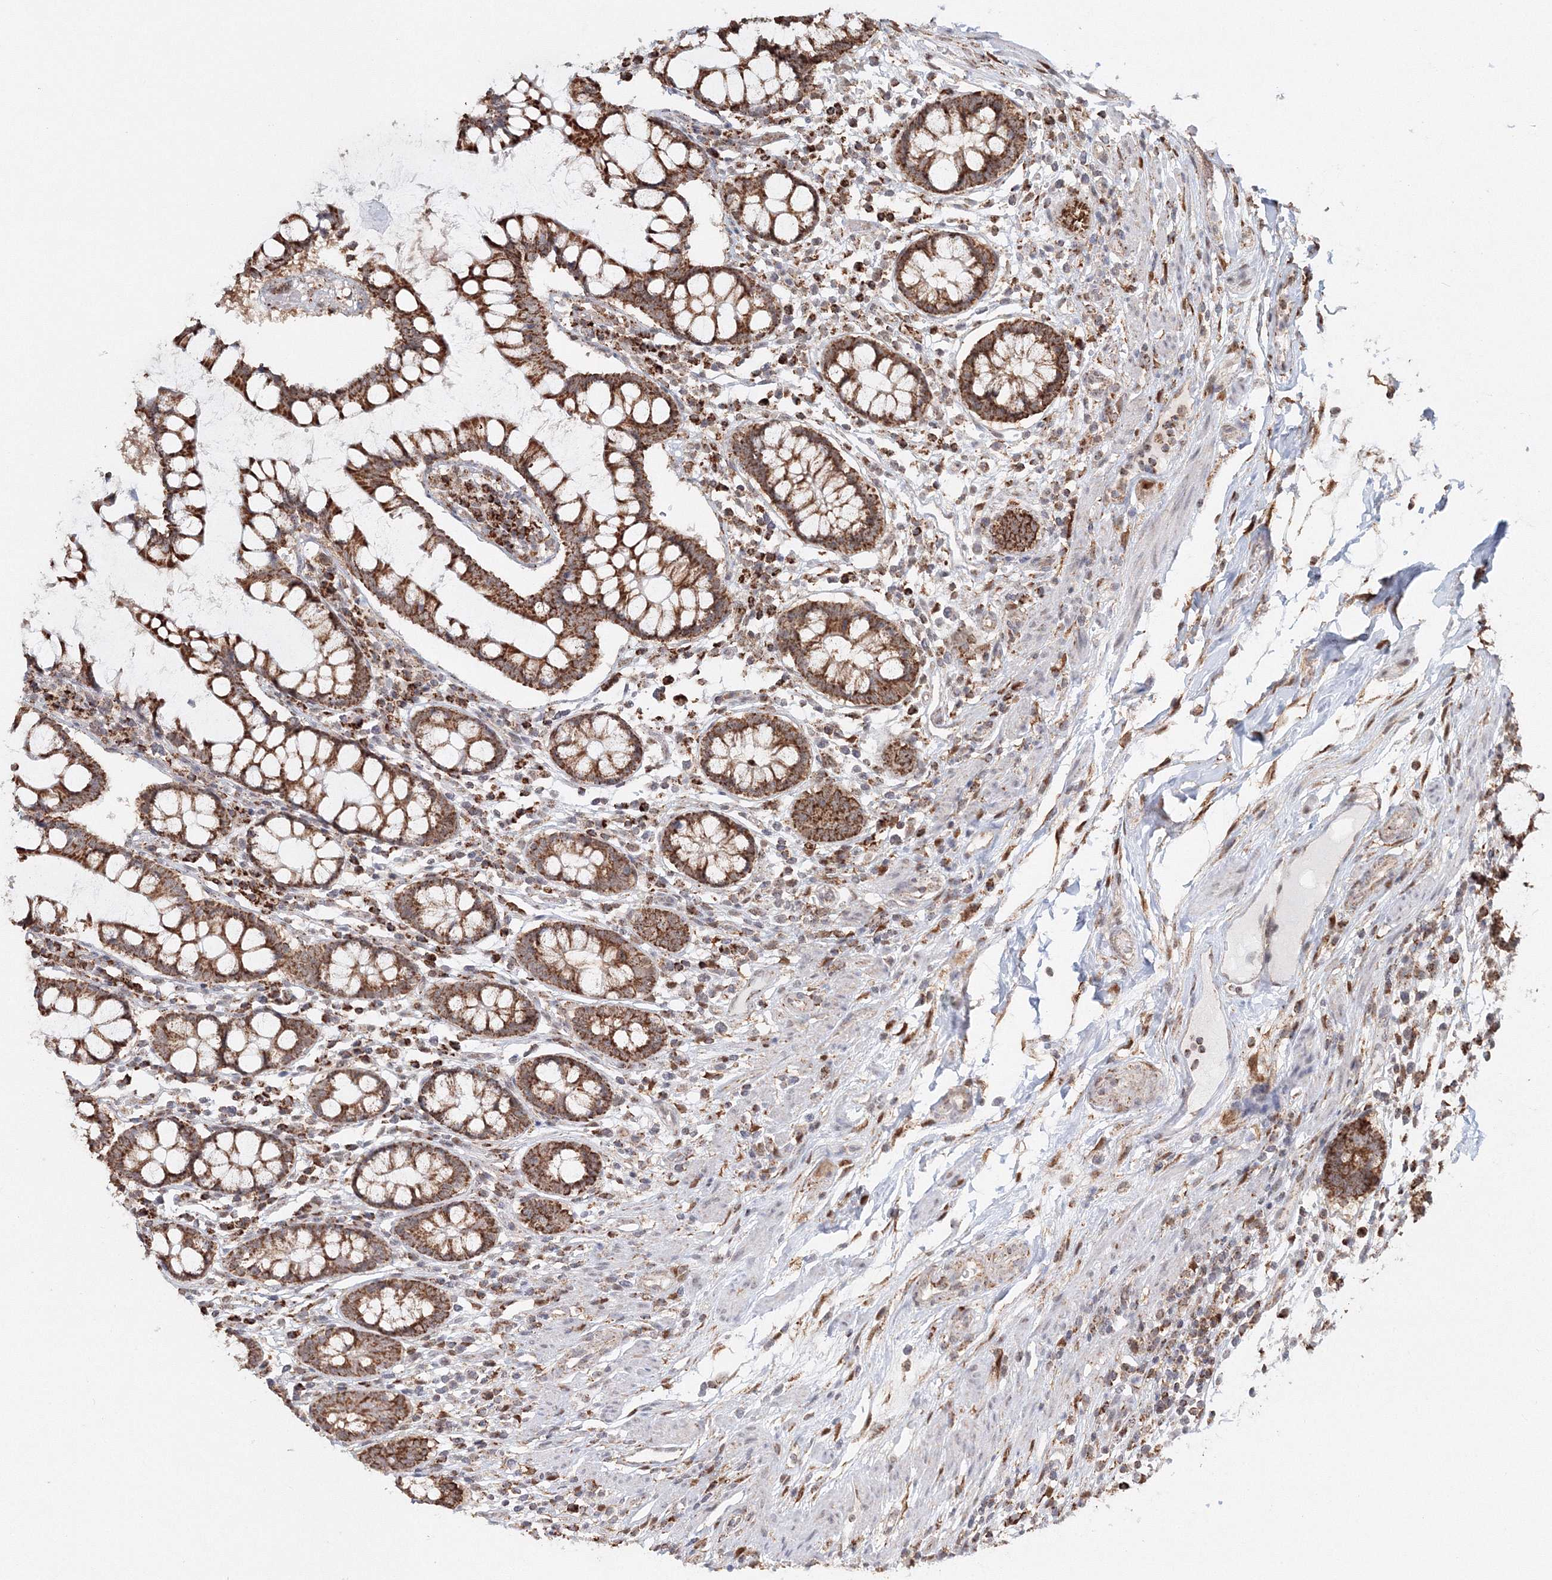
{"staining": {"intensity": "moderate", "quantity": ">75%", "location": "cytoplasmic/membranous"}, "tissue": "colon", "cell_type": "Endothelial cells", "image_type": "normal", "snomed": [{"axis": "morphology", "description": "Normal tissue, NOS"}, {"axis": "topography", "description": "Colon"}], "caption": "DAB (3,3'-diaminobenzidine) immunohistochemical staining of unremarkable human colon displays moderate cytoplasmic/membranous protein expression in about >75% of endothelial cells.", "gene": "PSMD6", "patient": {"sex": "female", "age": 79}}